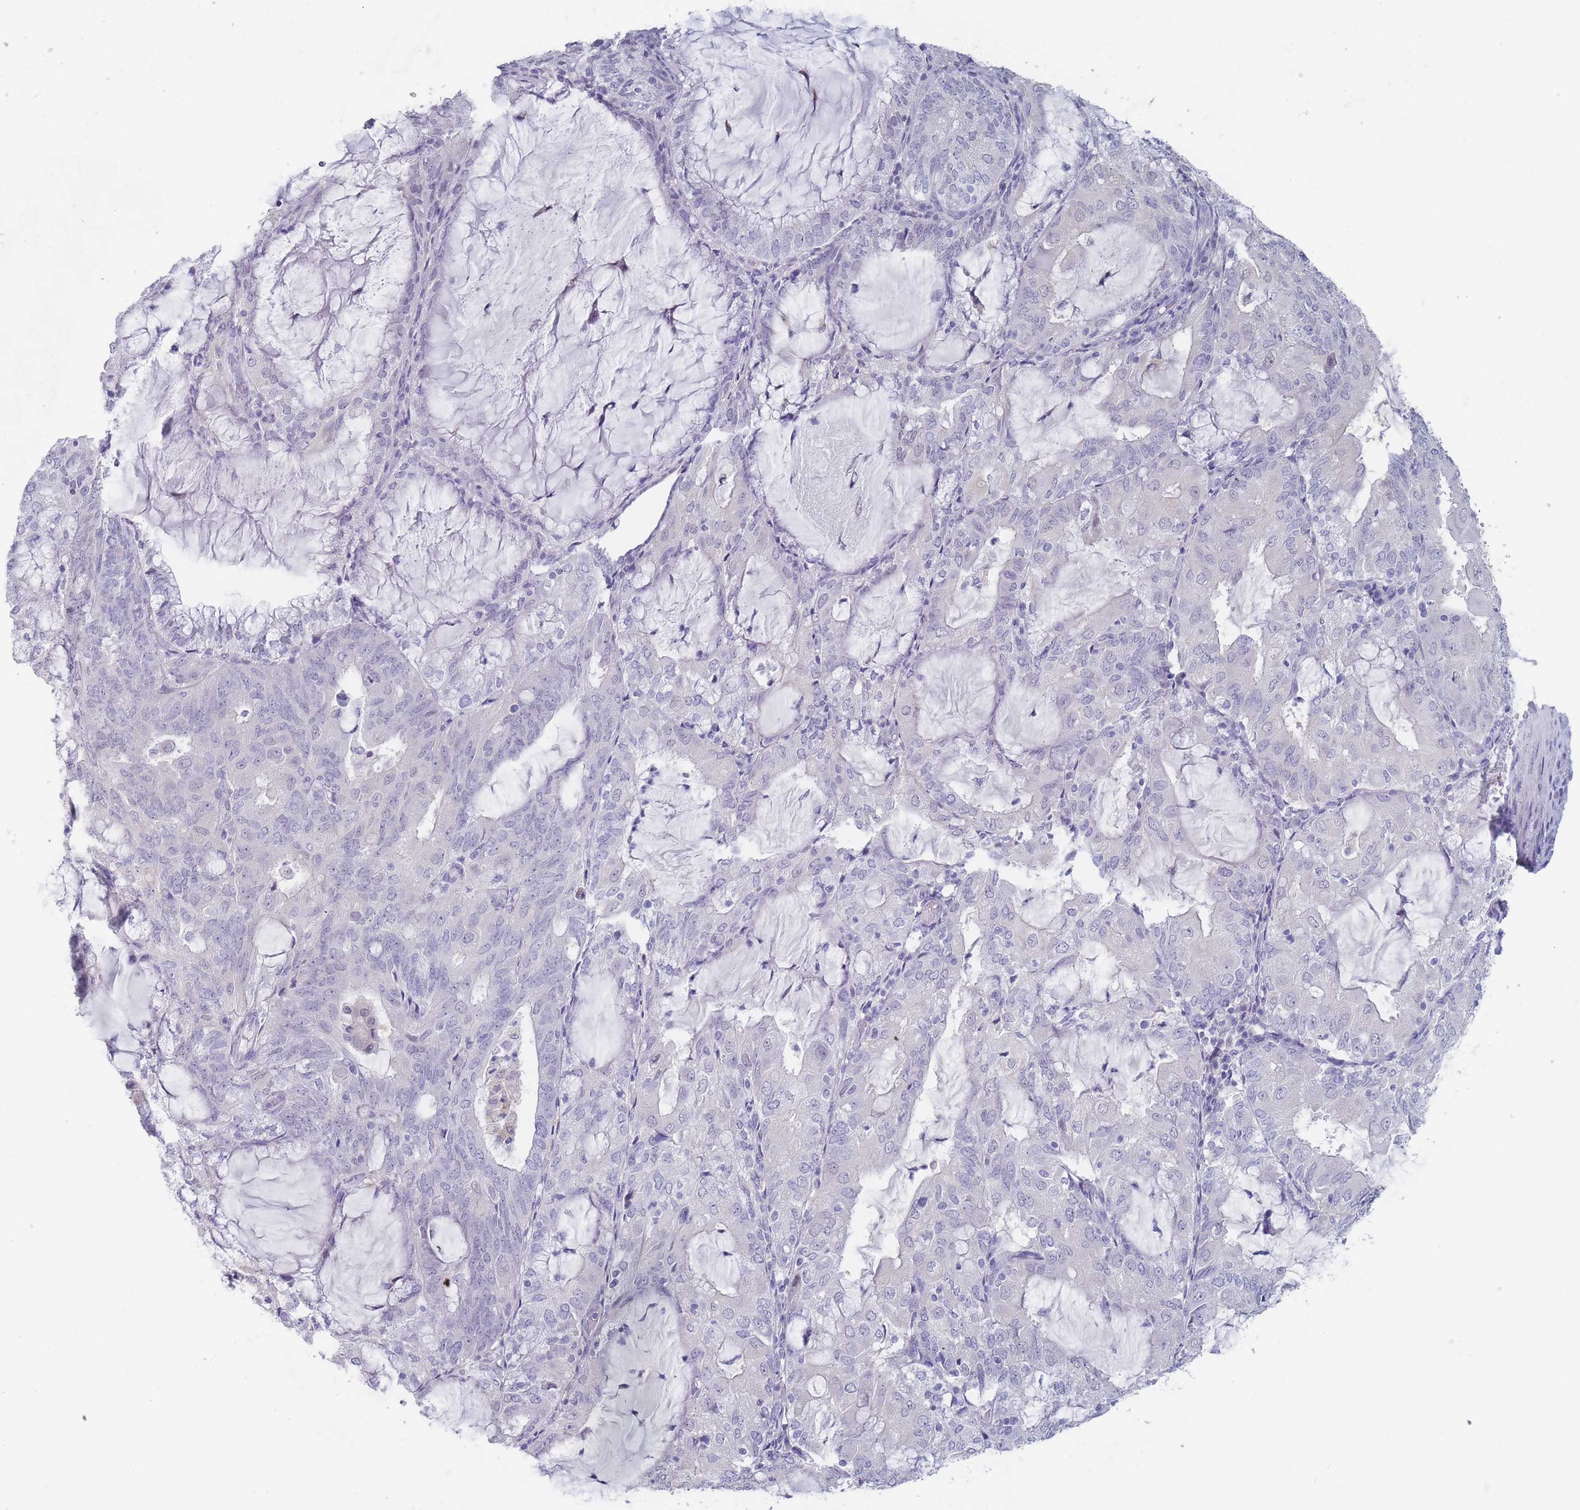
{"staining": {"intensity": "negative", "quantity": "none", "location": "none"}, "tissue": "endometrial cancer", "cell_type": "Tumor cells", "image_type": "cancer", "snomed": [{"axis": "morphology", "description": "Adenocarcinoma, NOS"}, {"axis": "topography", "description": "Endometrium"}], "caption": "Human endometrial cancer stained for a protein using IHC reveals no positivity in tumor cells.", "gene": "CYP51A1", "patient": {"sex": "female", "age": 81}}